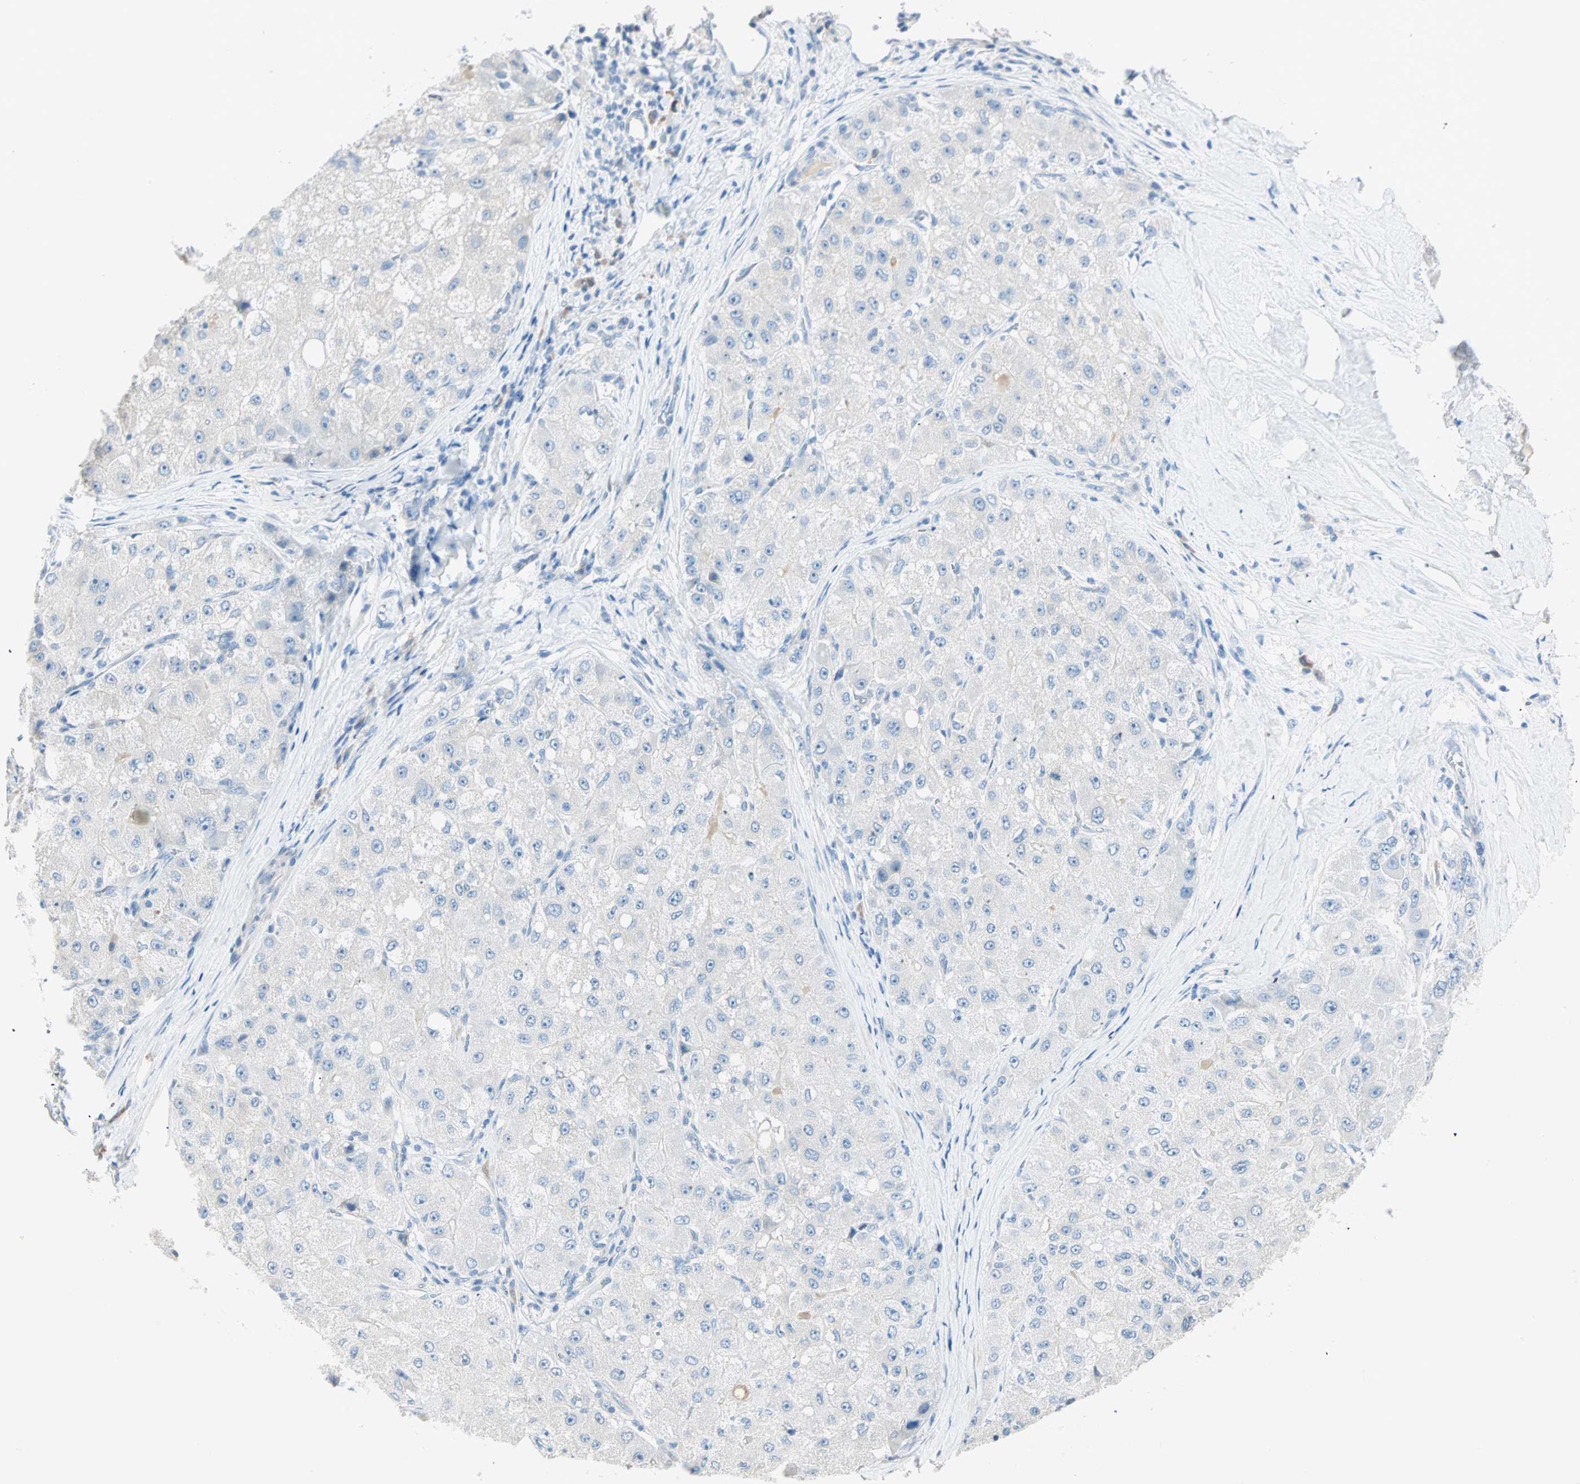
{"staining": {"intensity": "negative", "quantity": "none", "location": "none"}, "tissue": "liver cancer", "cell_type": "Tumor cells", "image_type": "cancer", "snomed": [{"axis": "morphology", "description": "Carcinoma, Hepatocellular, NOS"}, {"axis": "topography", "description": "Liver"}], "caption": "Immunohistochemical staining of hepatocellular carcinoma (liver) shows no significant expression in tumor cells.", "gene": "ATF6", "patient": {"sex": "male", "age": 80}}